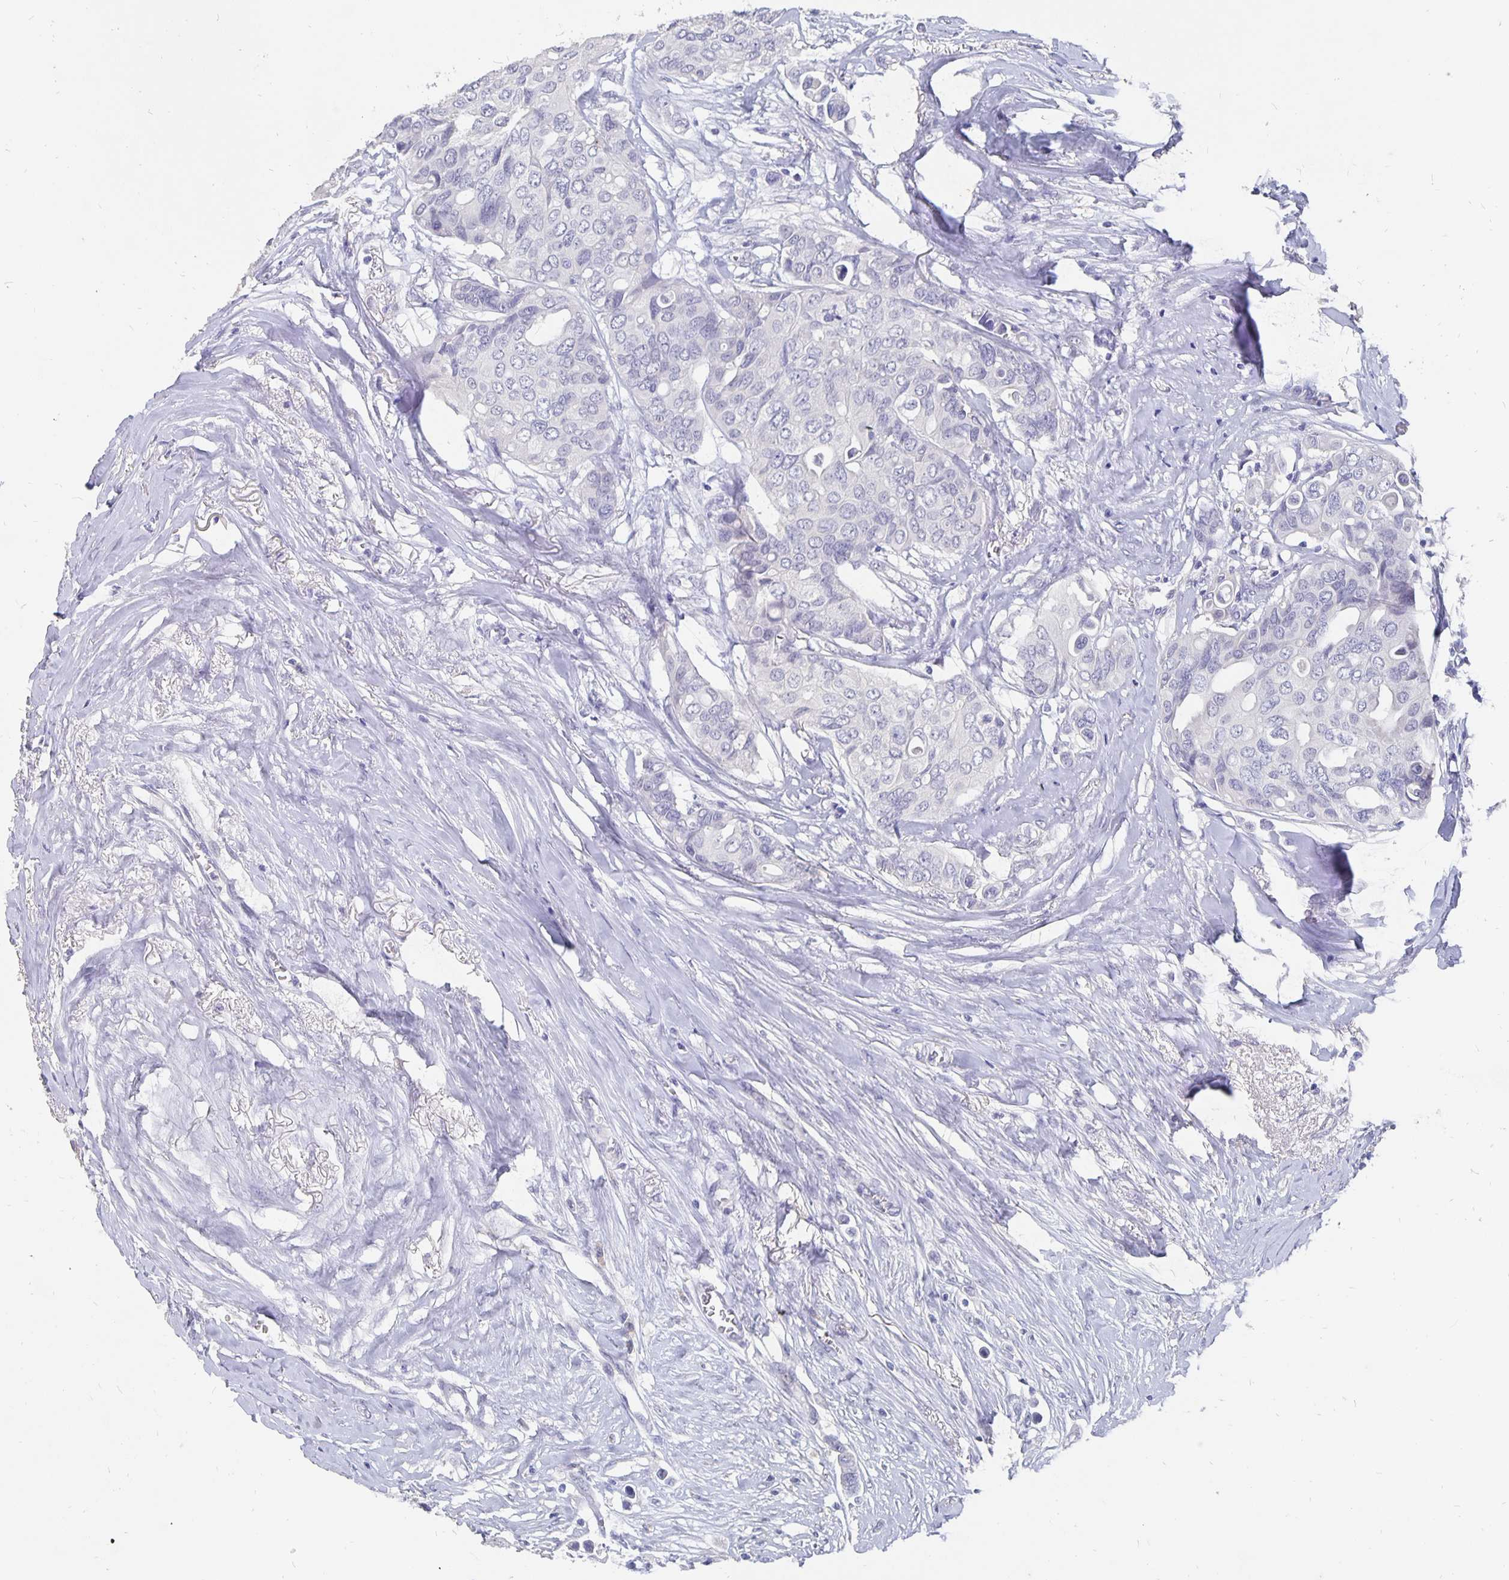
{"staining": {"intensity": "negative", "quantity": "none", "location": "none"}, "tissue": "breast cancer", "cell_type": "Tumor cells", "image_type": "cancer", "snomed": [{"axis": "morphology", "description": "Duct carcinoma"}, {"axis": "topography", "description": "Breast"}], "caption": "Breast cancer was stained to show a protein in brown. There is no significant staining in tumor cells.", "gene": "SMOC1", "patient": {"sex": "female", "age": 54}}